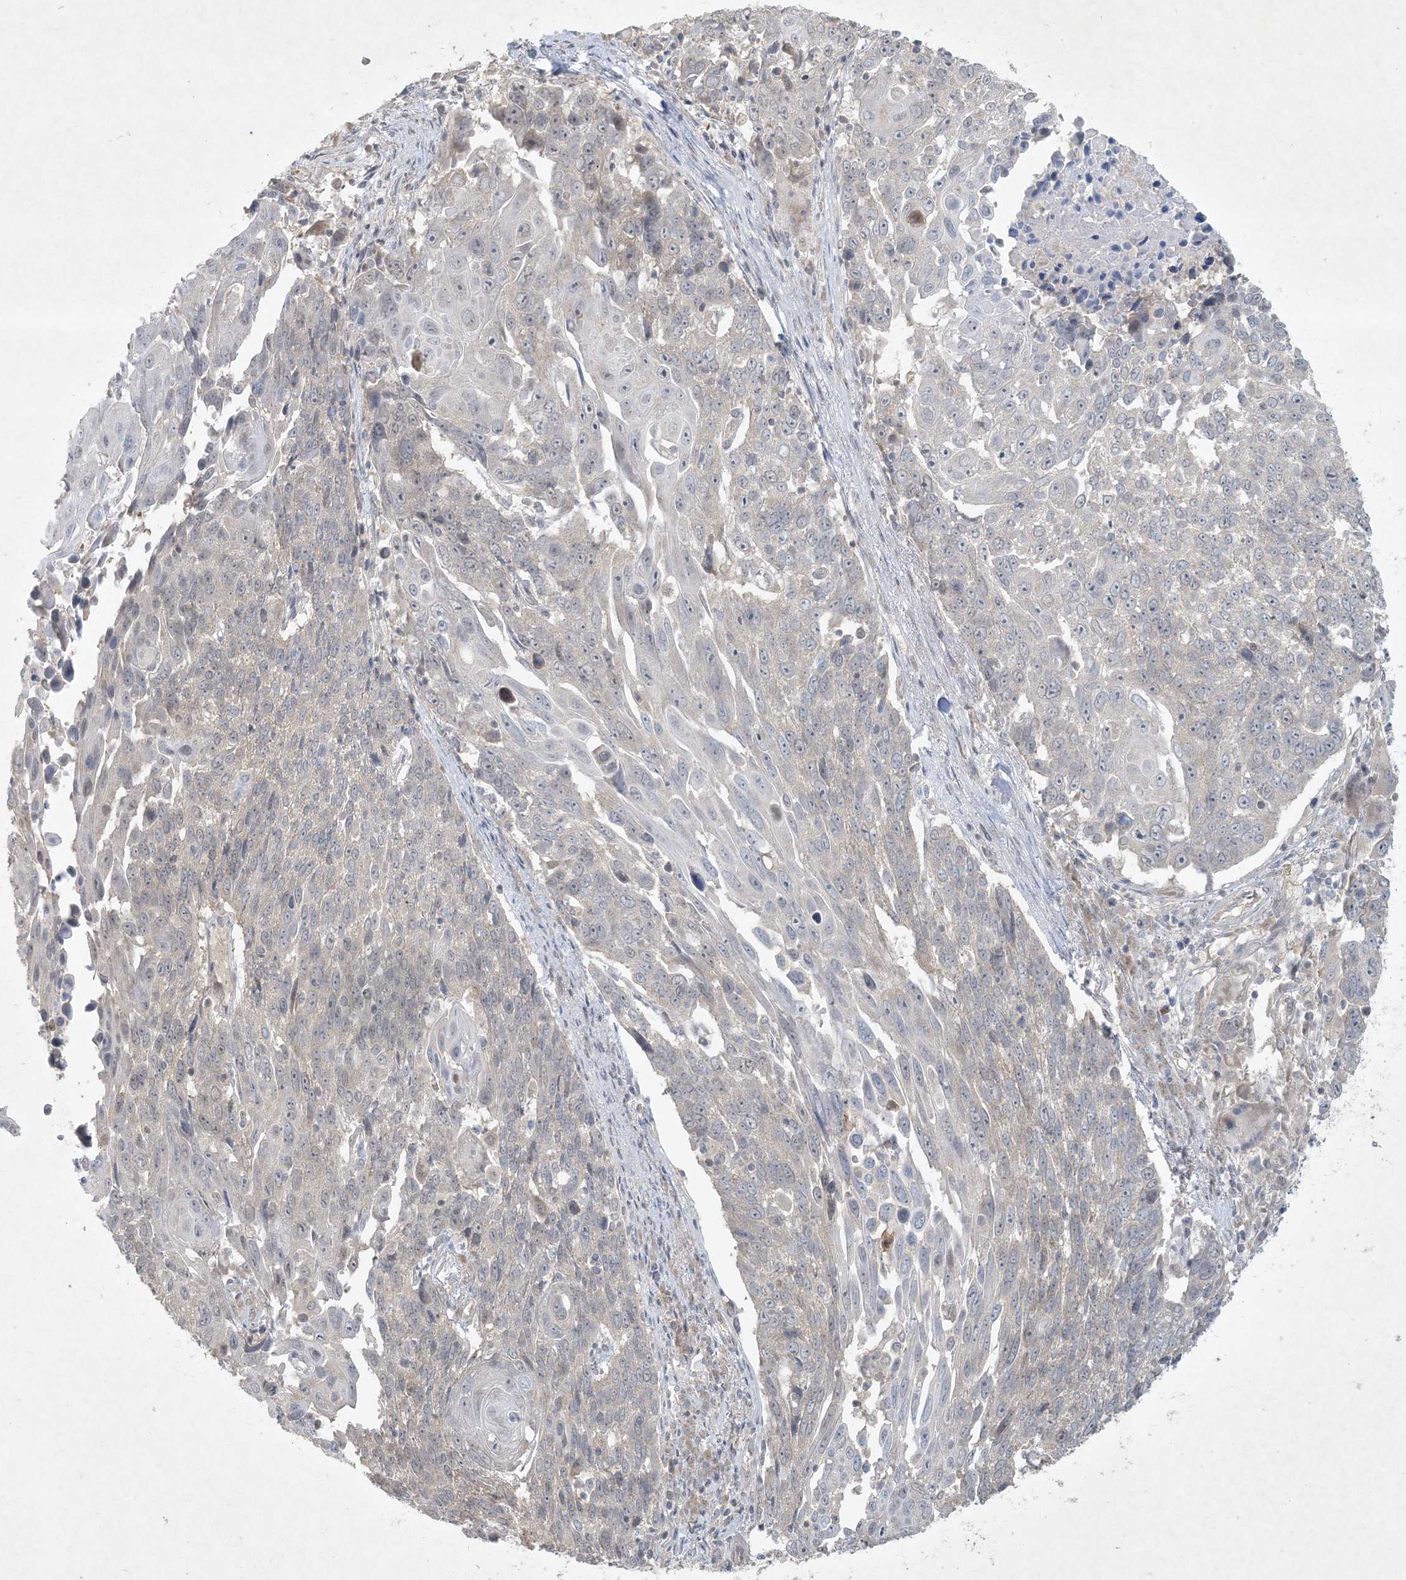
{"staining": {"intensity": "negative", "quantity": "none", "location": "none"}, "tissue": "lung cancer", "cell_type": "Tumor cells", "image_type": "cancer", "snomed": [{"axis": "morphology", "description": "Squamous cell carcinoma, NOS"}, {"axis": "topography", "description": "Lung"}], "caption": "This is a micrograph of immunohistochemistry staining of lung cancer (squamous cell carcinoma), which shows no positivity in tumor cells.", "gene": "BCORL1", "patient": {"sex": "male", "age": 66}}